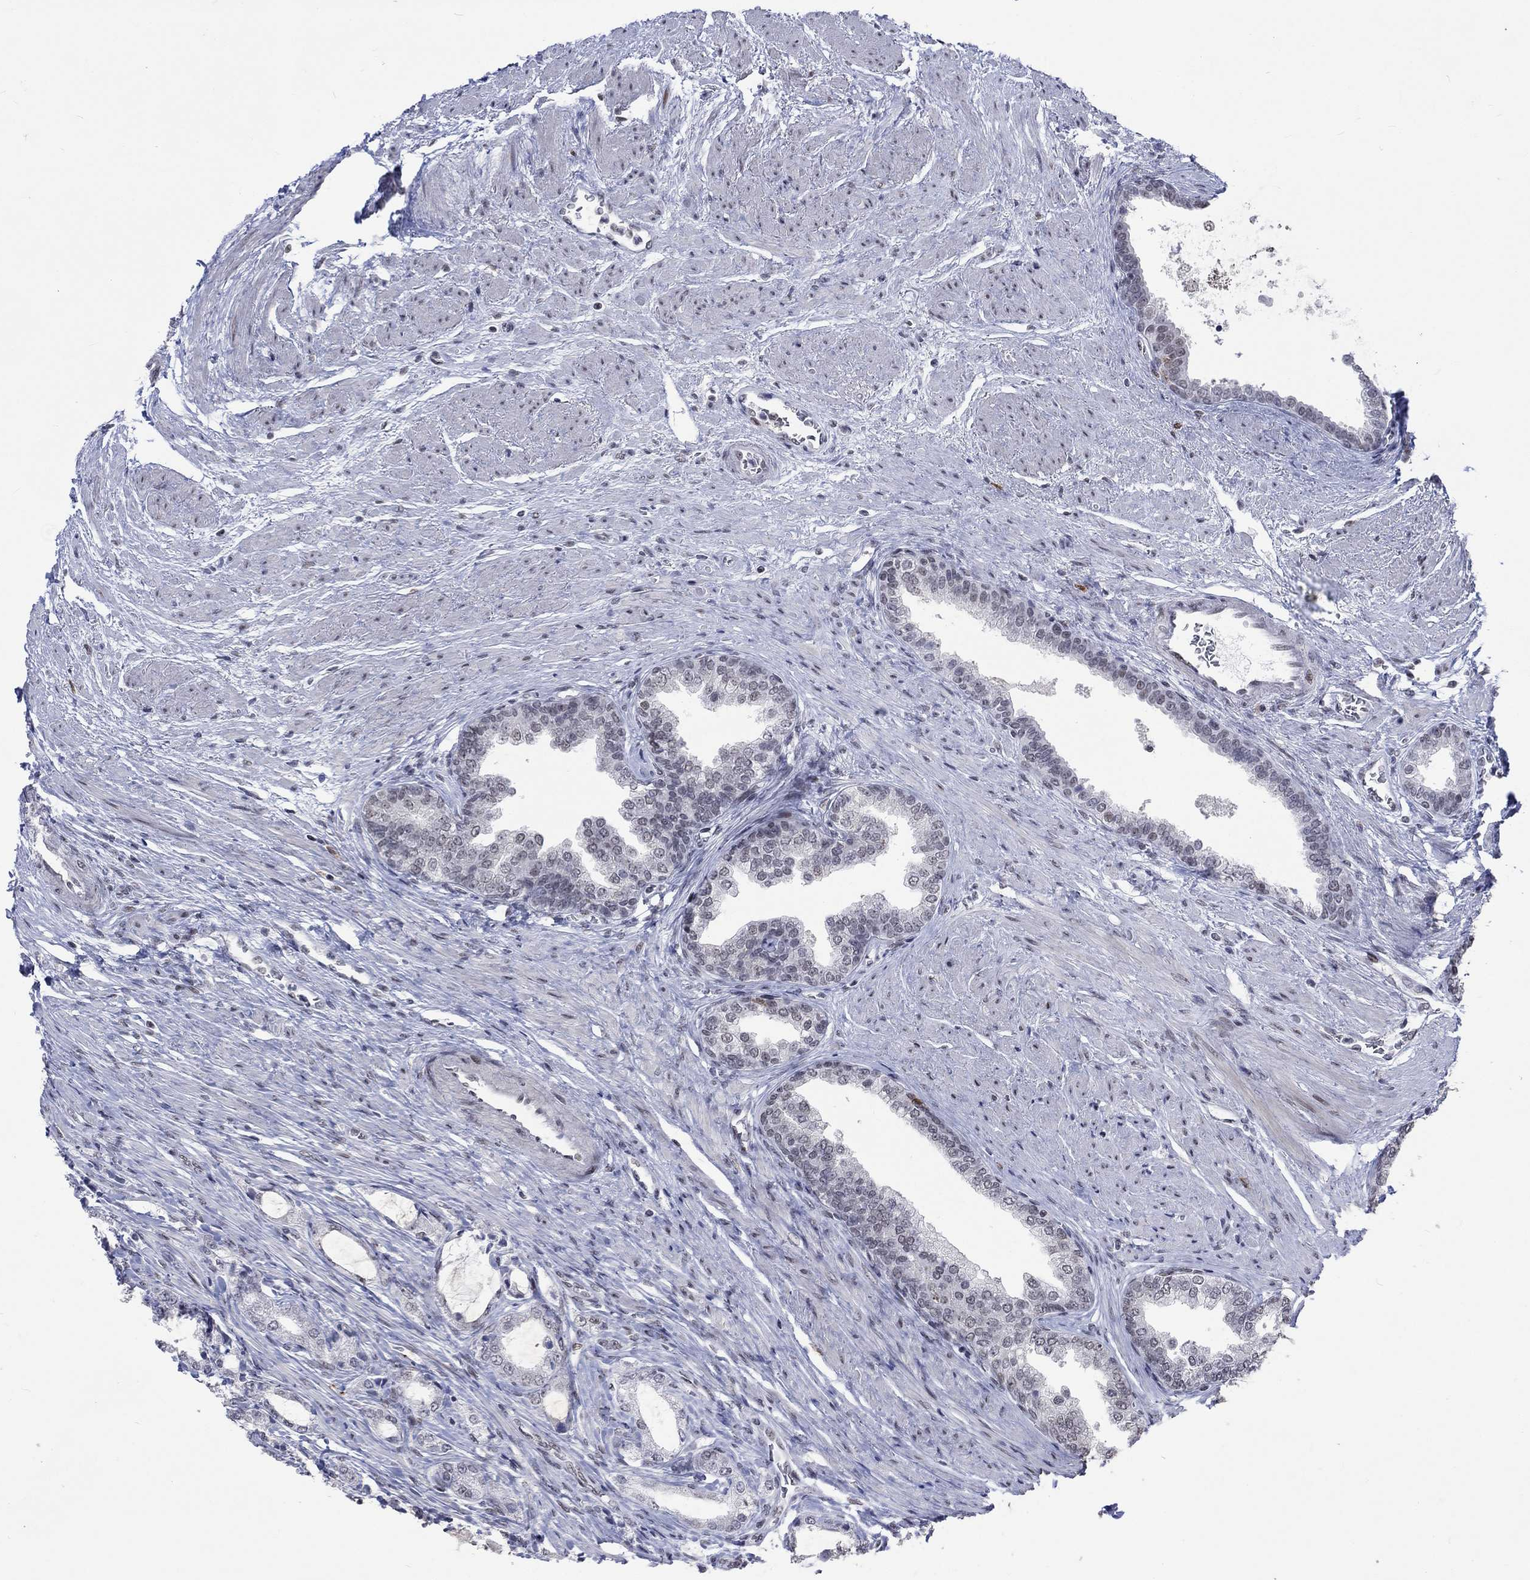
{"staining": {"intensity": "negative", "quantity": "none", "location": "none"}, "tissue": "prostate cancer", "cell_type": "Tumor cells", "image_type": "cancer", "snomed": [{"axis": "morphology", "description": "Adenocarcinoma, NOS"}, {"axis": "topography", "description": "Prostate and seminal vesicle, NOS"}, {"axis": "topography", "description": "Prostate"}], "caption": "High power microscopy histopathology image of an IHC micrograph of prostate cancer, revealing no significant expression in tumor cells. (DAB (3,3'-diaminobenzidine) immunohistochemistry with hematoxylin counter stain).", "gene": "HCFC1", "patient": {"sex": "male", "age": 62}}